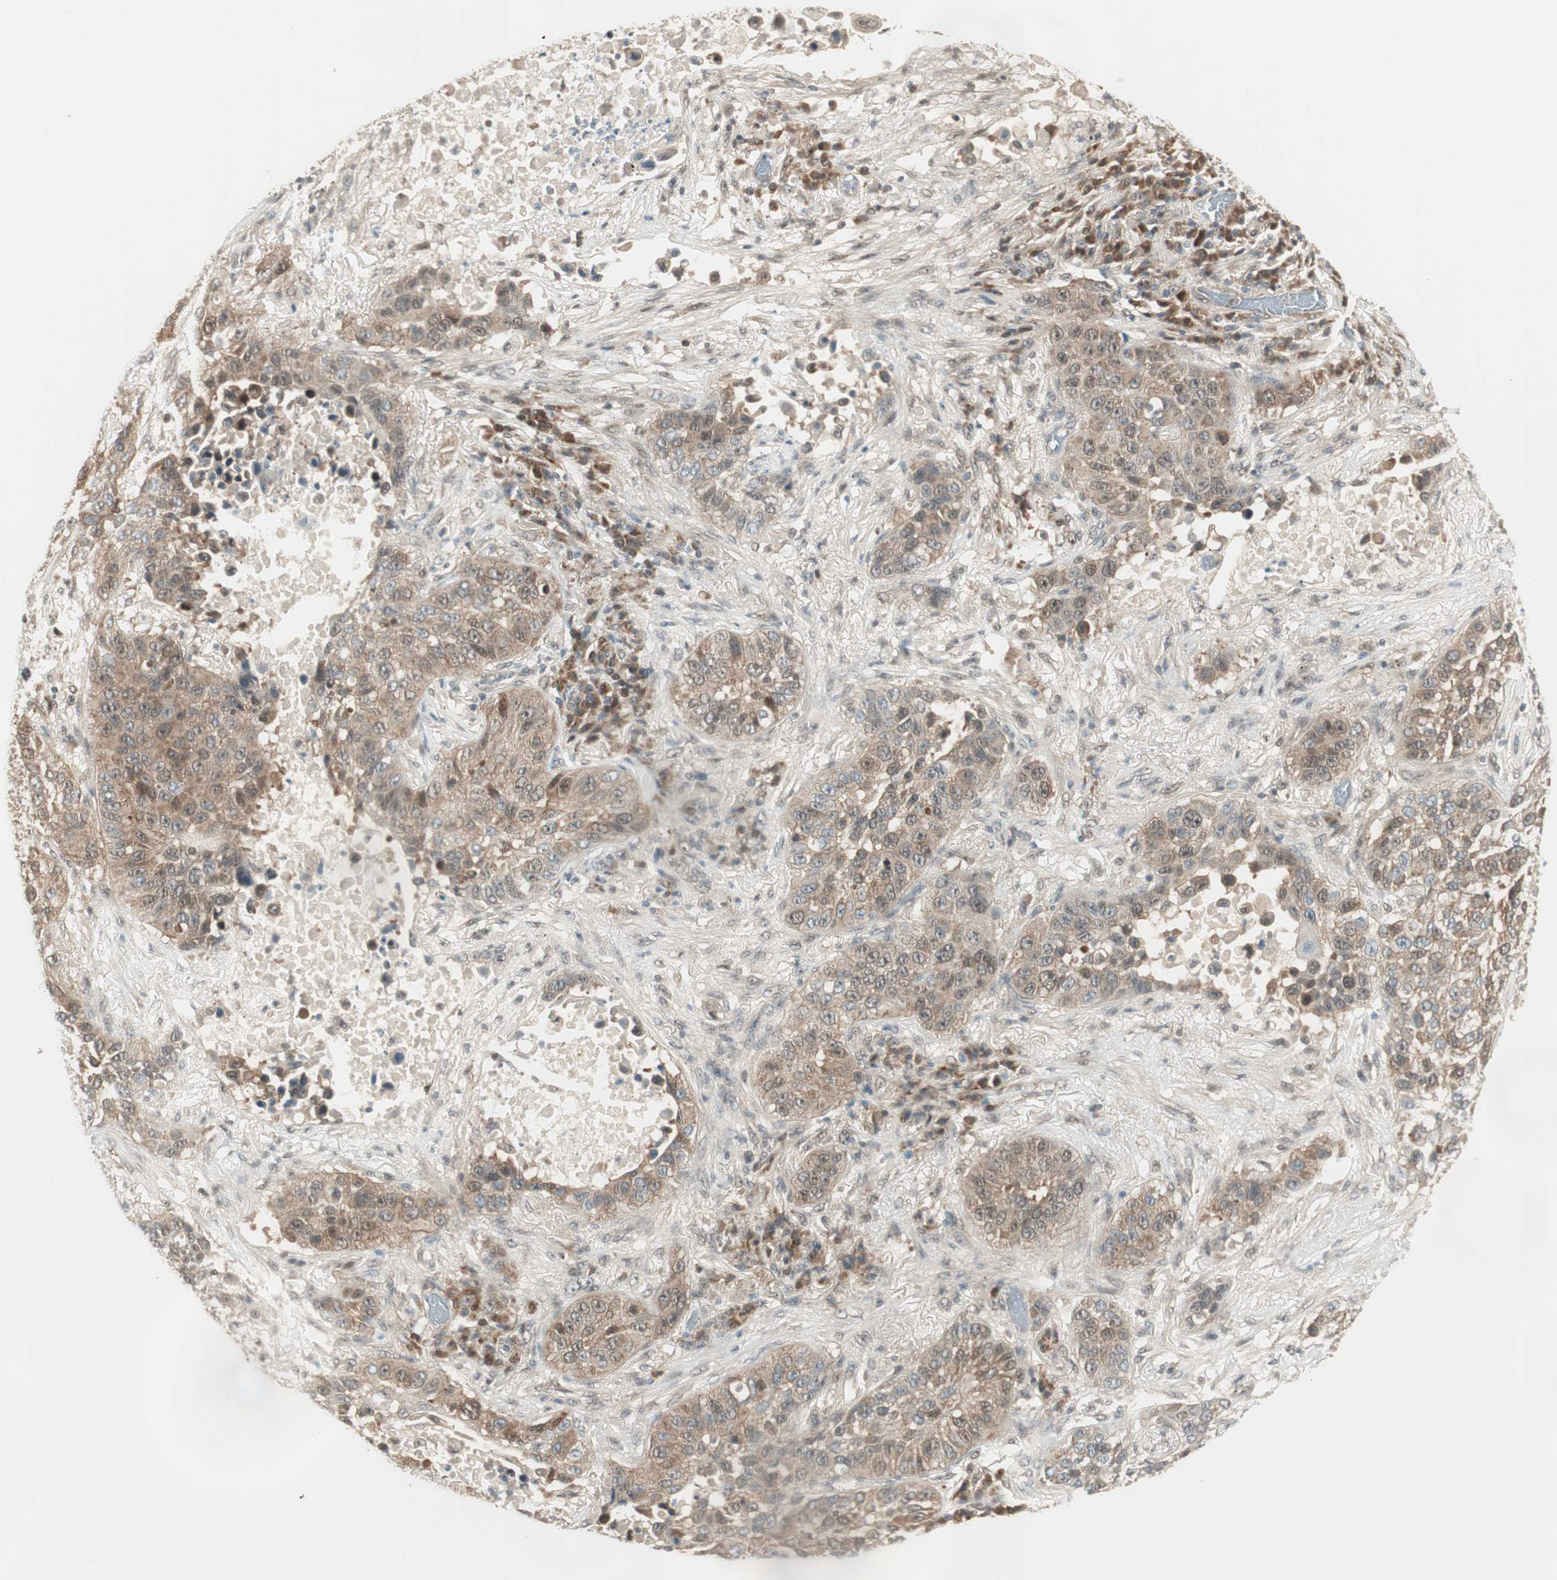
{"staining": {"intensity": "weak", "quantity": ">75%", "location": "cytoplasmic/membranous"}, "tissue": "lung cancer", "cell_type": "Tumor cells", "image_type": "cancer", "snomed": [{"axis": "morphology", "description": "Squamous cell carcinoma, NOS"}, {"axis": "topography", "description": "Lung"}], "caption": "A photomicrograph of human lung squamous cell carcinoma stained for a protein exhibits weak cytoplasmic/membranous brown staining in tumor cells. (Brightfield microscopy of DAB IHC at high magnification).", "gene": "IPO5", "patient": {"sex": "male", "age": 57}}